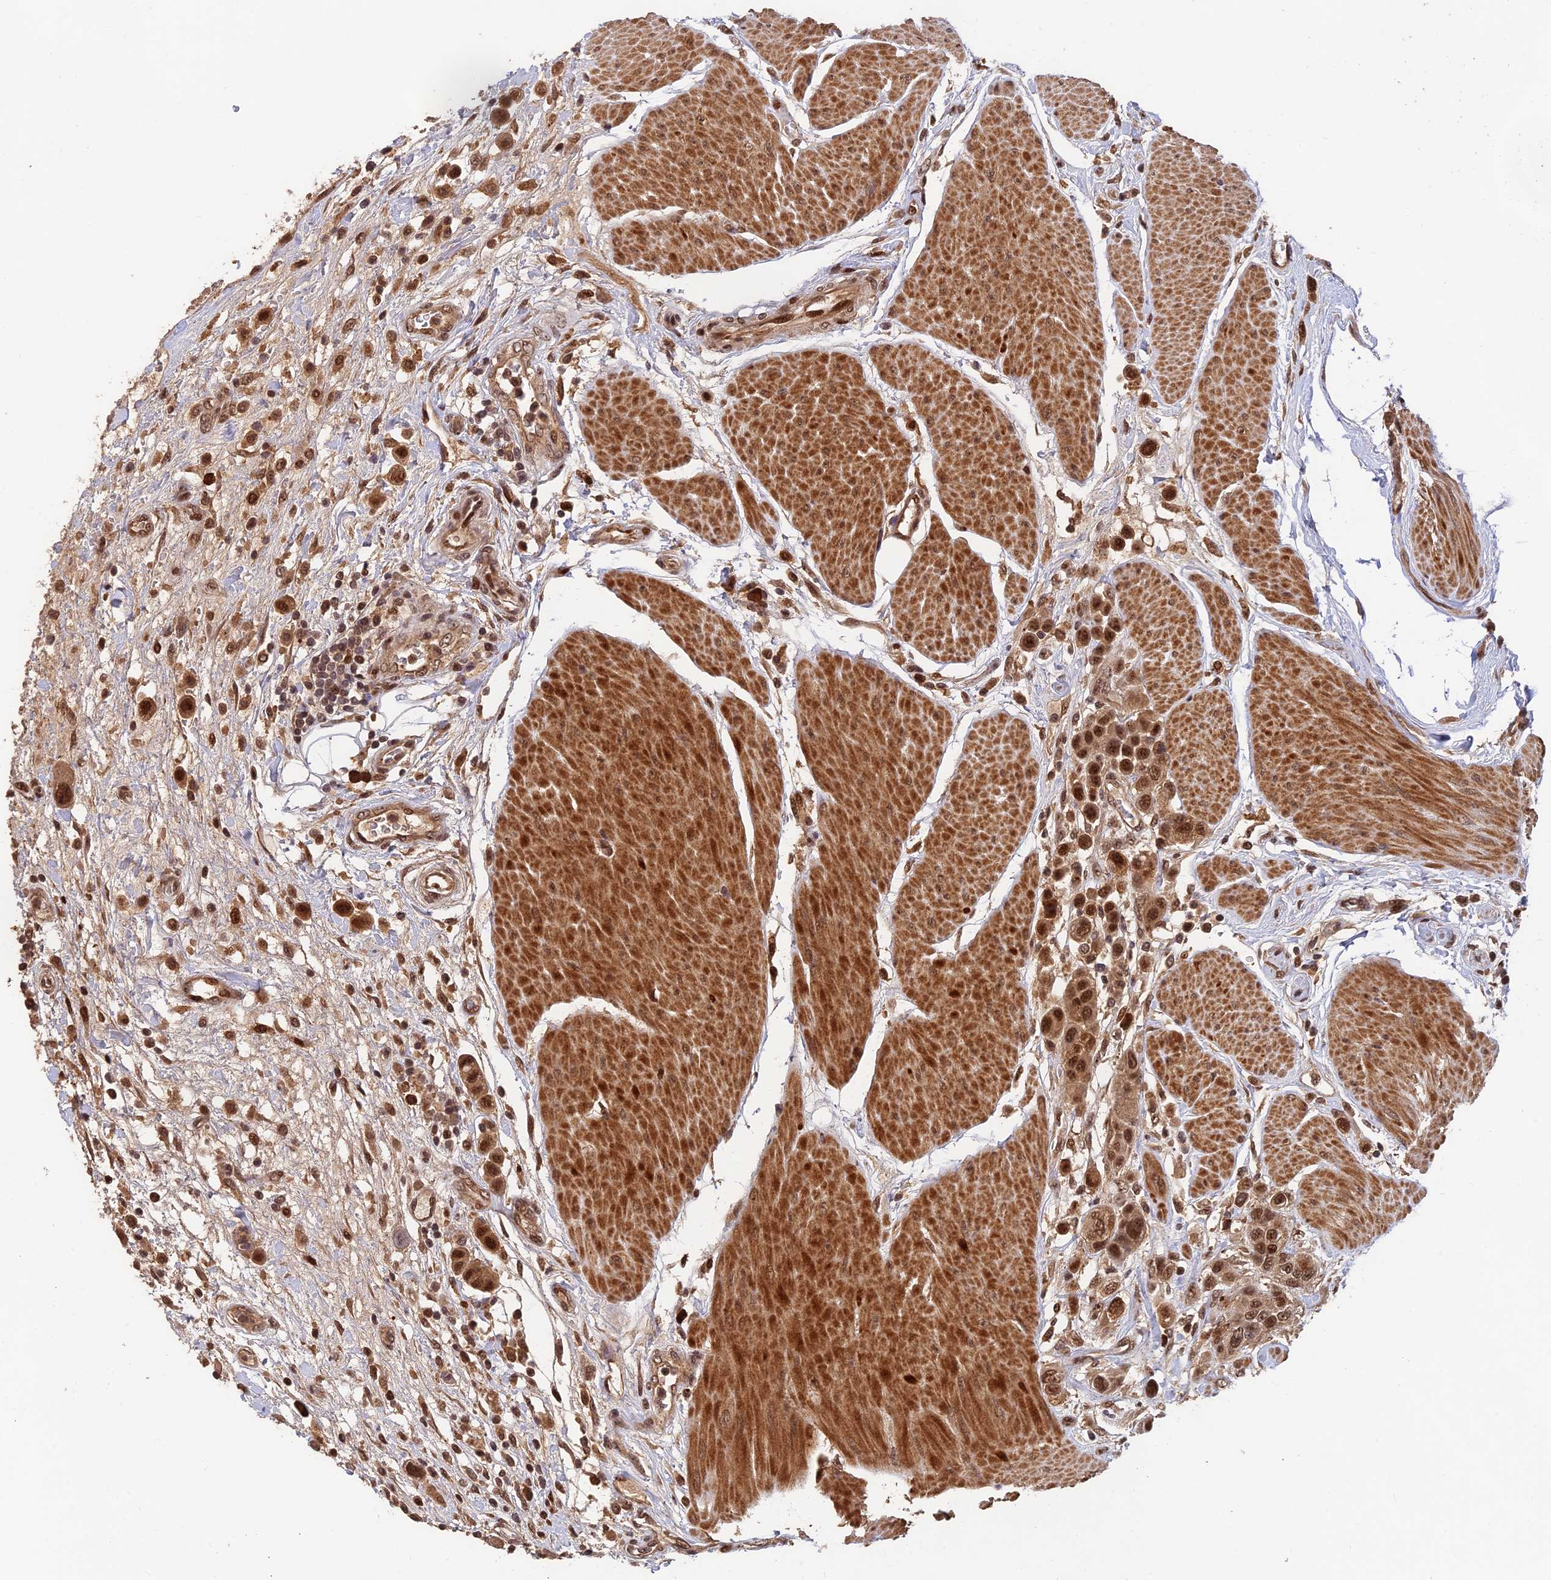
{"staining": {"intensity": "strong", "quantity": ">75%", "location": "cytoplasmic/membranous,nuclear"}, "tissue": "urothelial cancer", "cell_type": "Tumor cells", "image_type": "cancer", "snomed": [{"axis": "morphology", "description": "Urothelial carcinoma, High grade"}, {"axis": "topography", "description": "Urinary bladder"}], "caption": "Urothelial cancer stained for a protein demonstrates strong cytoplasmic/membranous and nuclear positivity in tumor cells.", "gene": "OSBPL1A", "patient": {"sex": "male", "age": 50}}